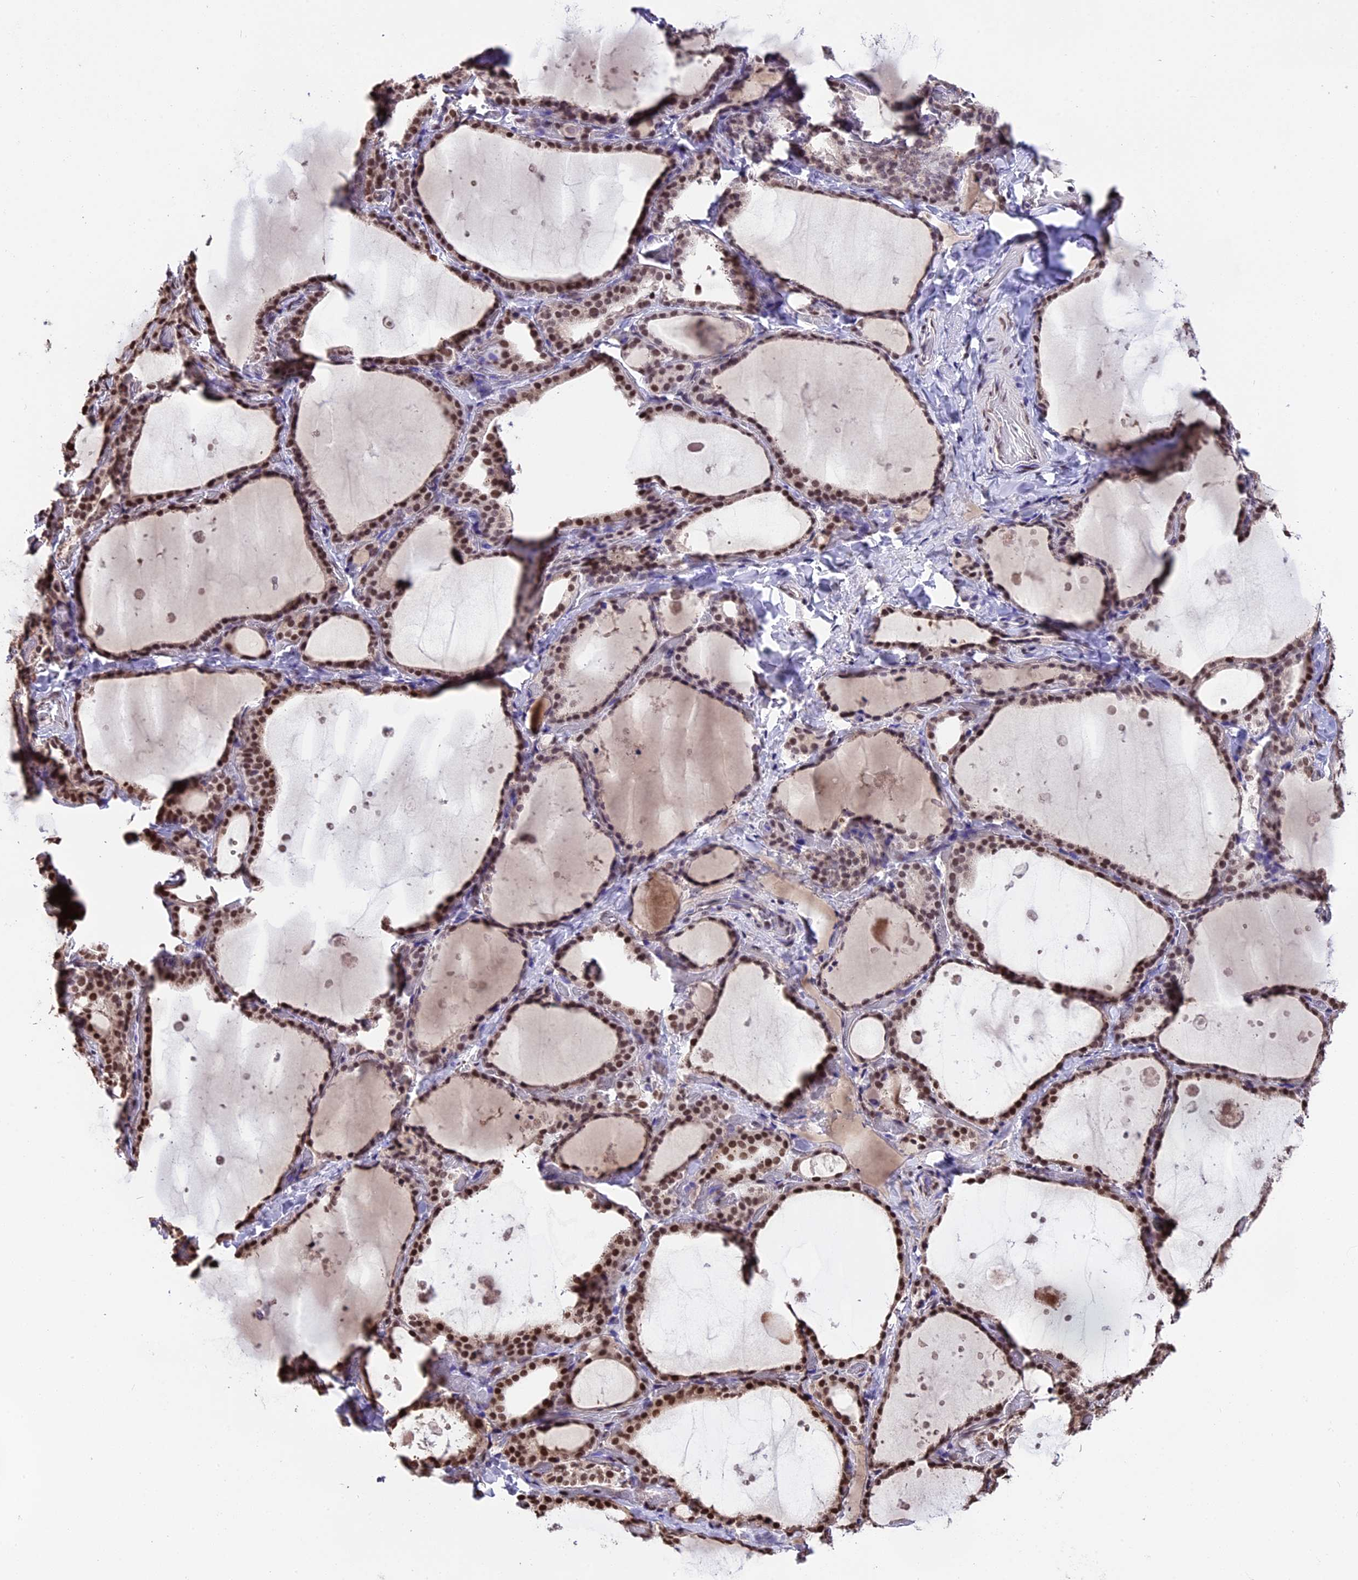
{"staining": {"intensity": "moderate", "quantity": ">75%", "location": "nuclear"}, "tissue": "thyroid gland", "cell_type": "Glandular cells", "image_type": "normal", "snomed": [{"axis": "morphology", "description": "Normal tissue, NOS"}, {"axis": "topography", "description": "Thyroid gland"}], "caption": "Protein staining exhibits moderate nuclear positivity in about >75% of glandular cells in benign thyroid gland.", "gene": "POLR3E", "patient": {"sex": "female", "age": 44}}